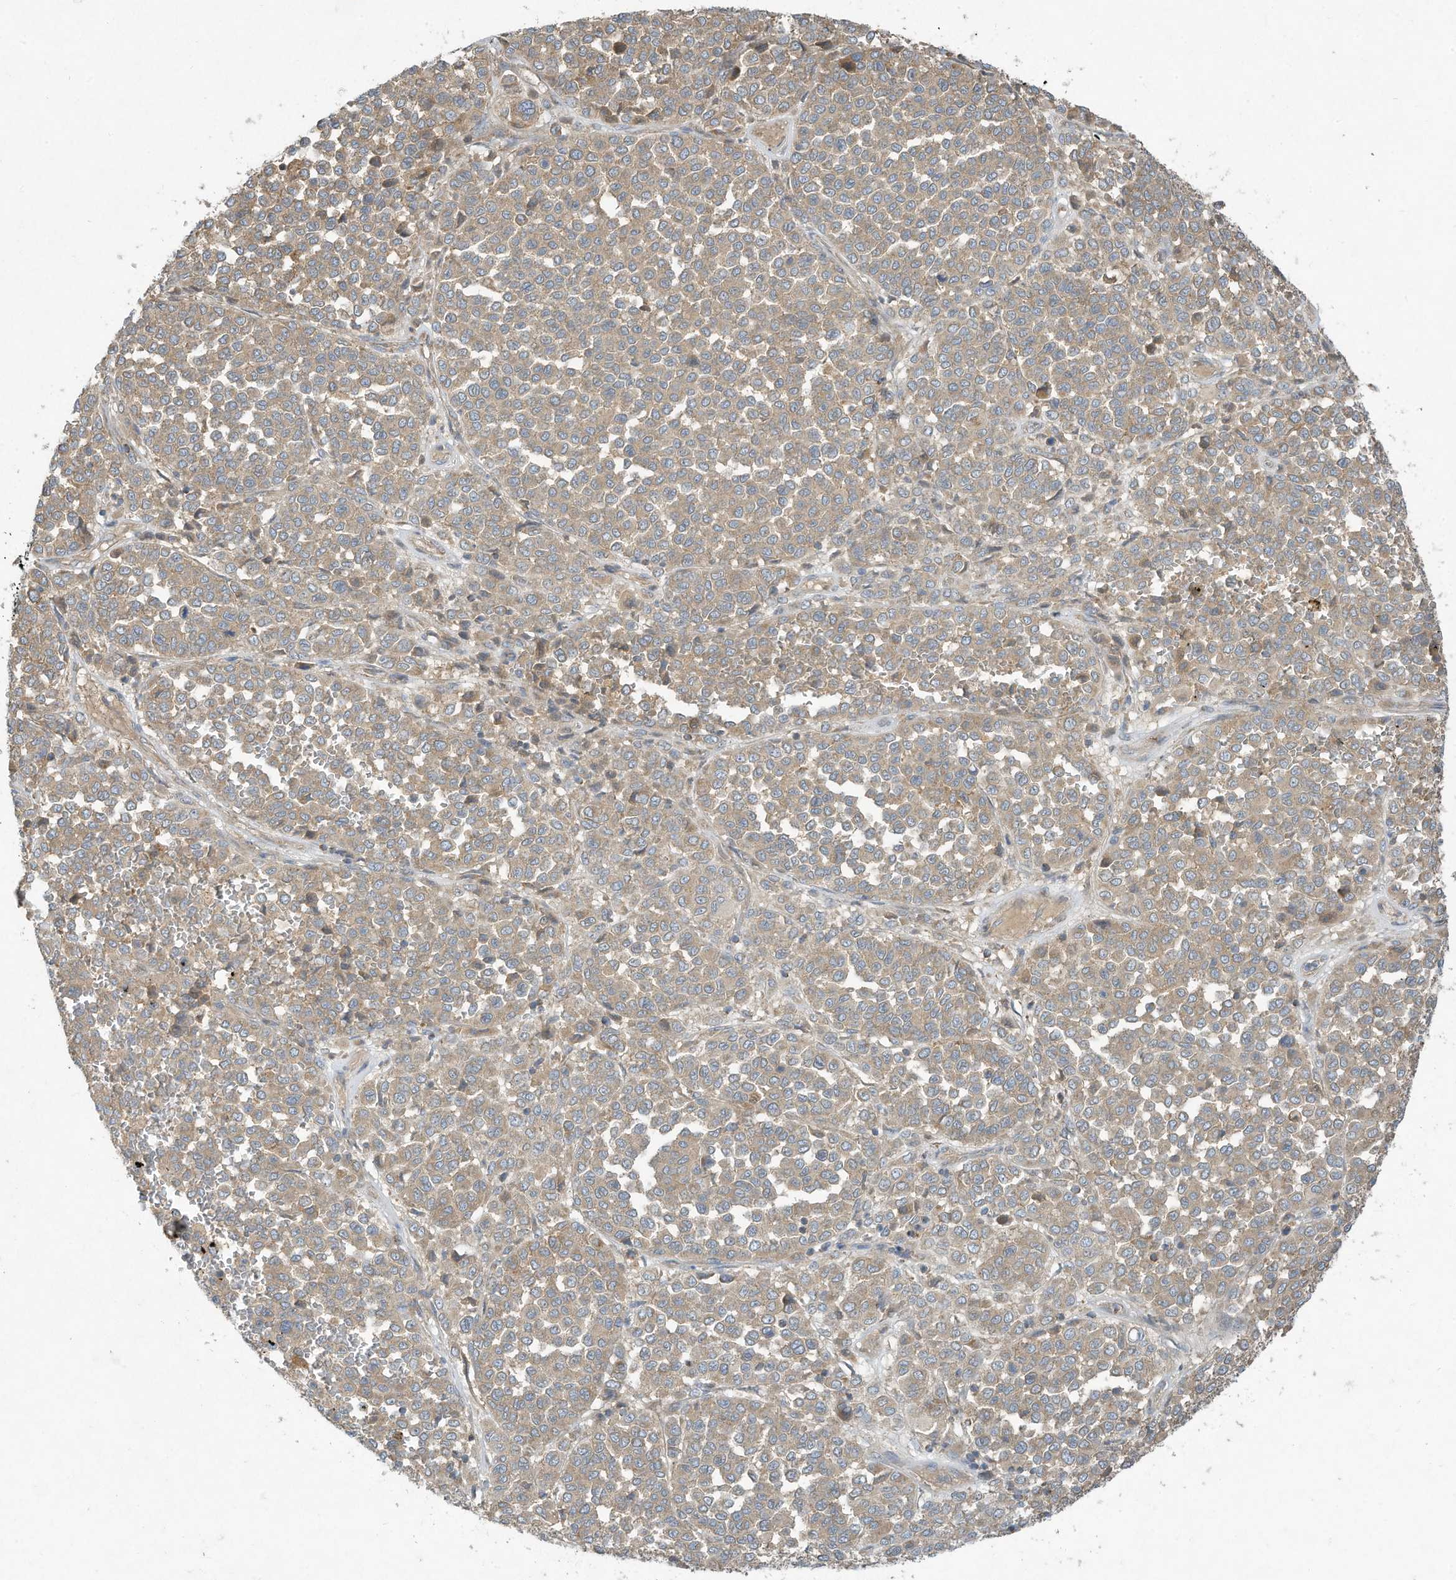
{"staining": {"intensity": "weak", "quantity": ">75%", "location": "cytoplasmic/membranous"}, "tissue": "melanoma", "cell_type": "Tumor cells", "image_type": "cancer", "snomed": [{"axis": "morphology", "description": "Malignant melanoma, Metastatic site"}, {"axis": "topography", "description": "Pancreas"}], "caption": "The micrograph exhibits immunohistochemical staining of melanoma. There is weak cytoplasmic/membranous staining is appreciated in approximately >75% of tumor cells.", "gene": "SYNJ2", "patient": {"sex": "female", "age": 30}}